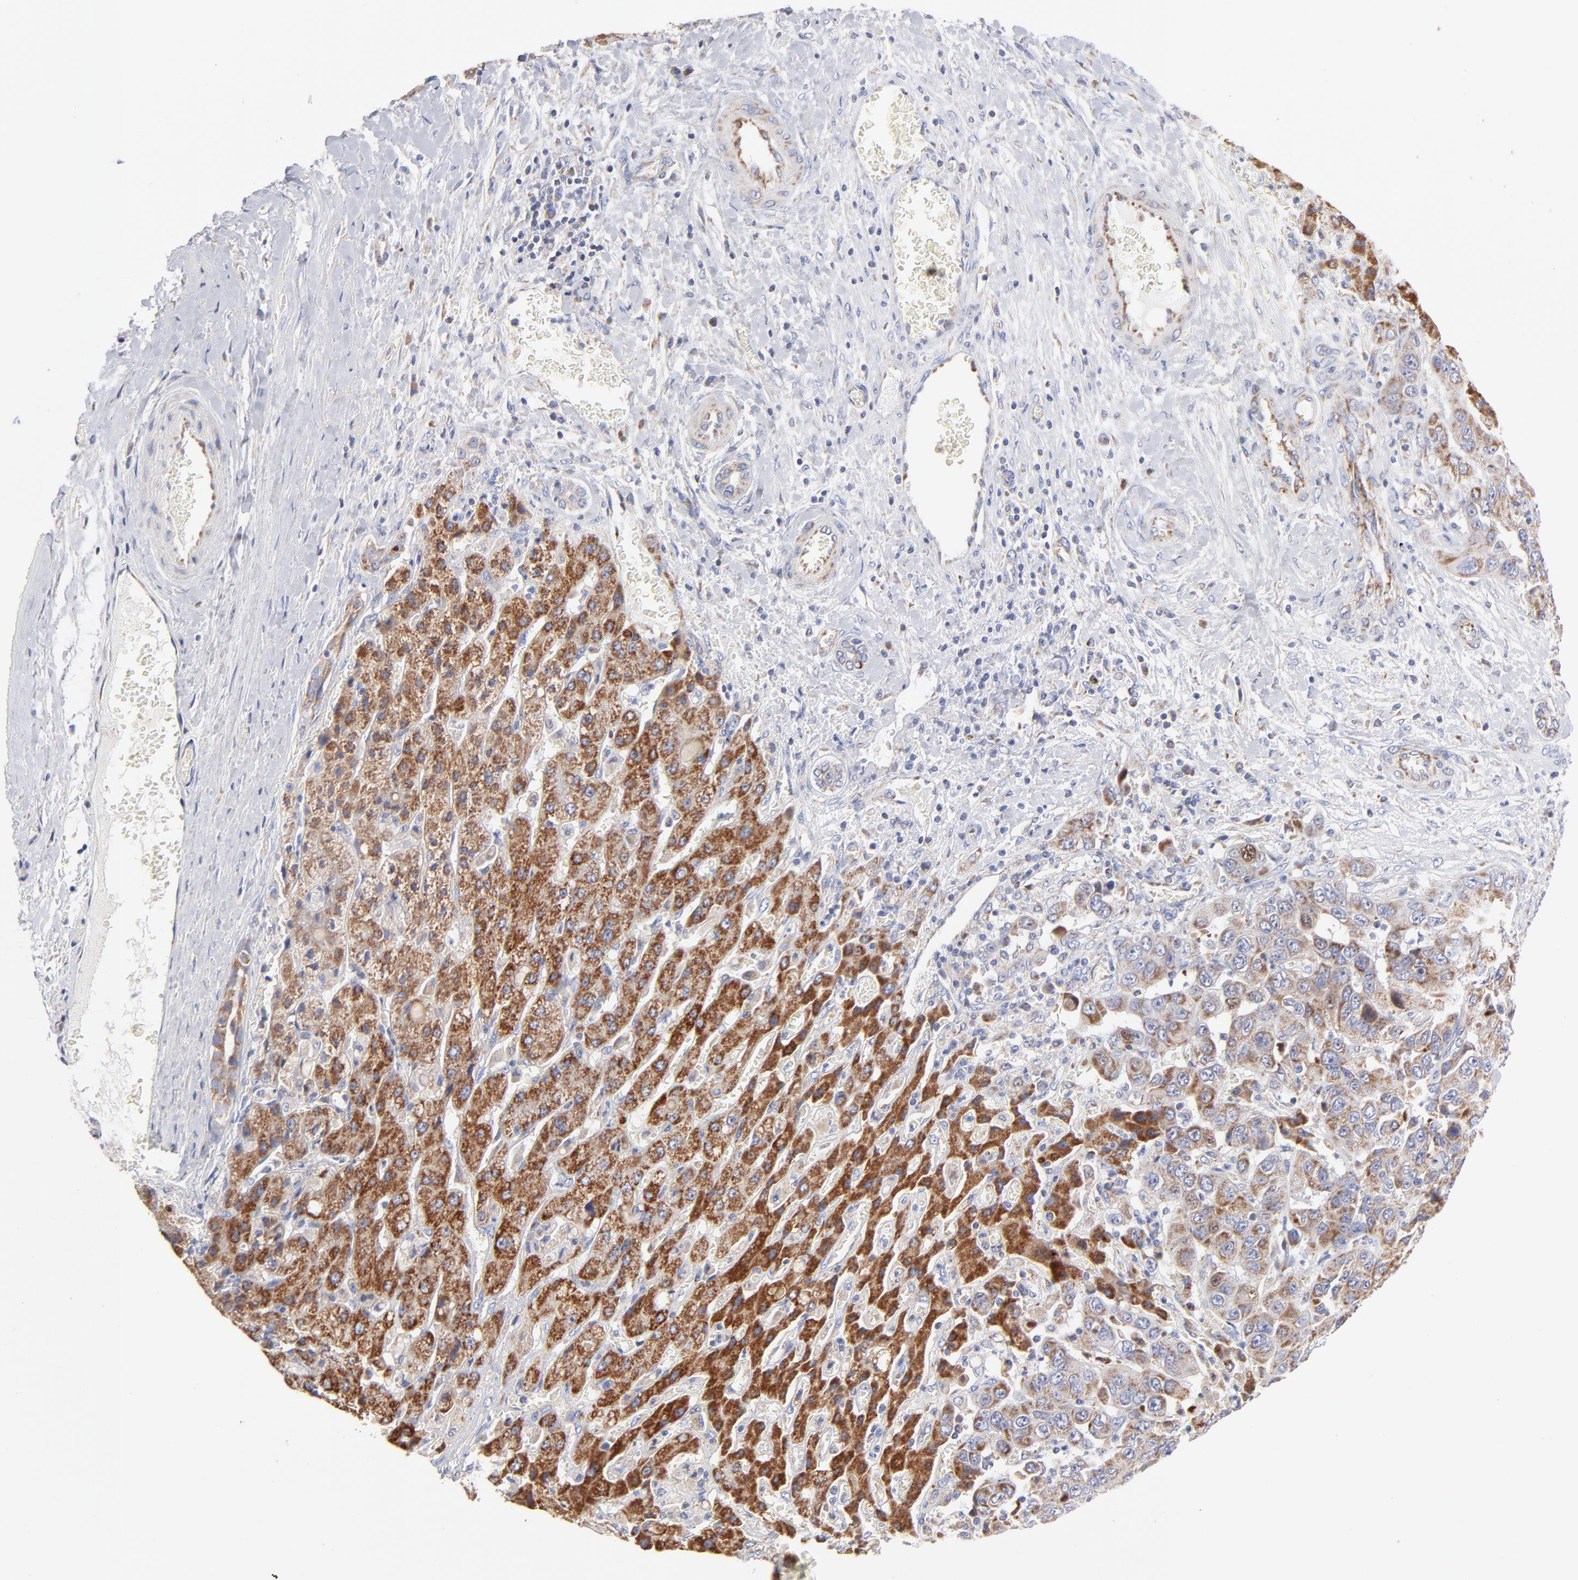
{"staining": {"intensity": "weak", "quantity": ">75%", "location": "cytoplasmic/membranous"}, "tissue": "liver cancer", "cell_type": "Tumor cells", "image_type": "cancer", "snomed": [{"axis": "morphology", "description": "Cholangiocarcinoma"}, {"axis": "topography", "description": "Liver"}], "caption": "Protein expression analysis of liver cancer demonstrates weak cytoplasmic/membranous staining in about >75% of tumor cells.", "gene": "TIMM8A", "patient": {"sex": "female", "age": 52}}